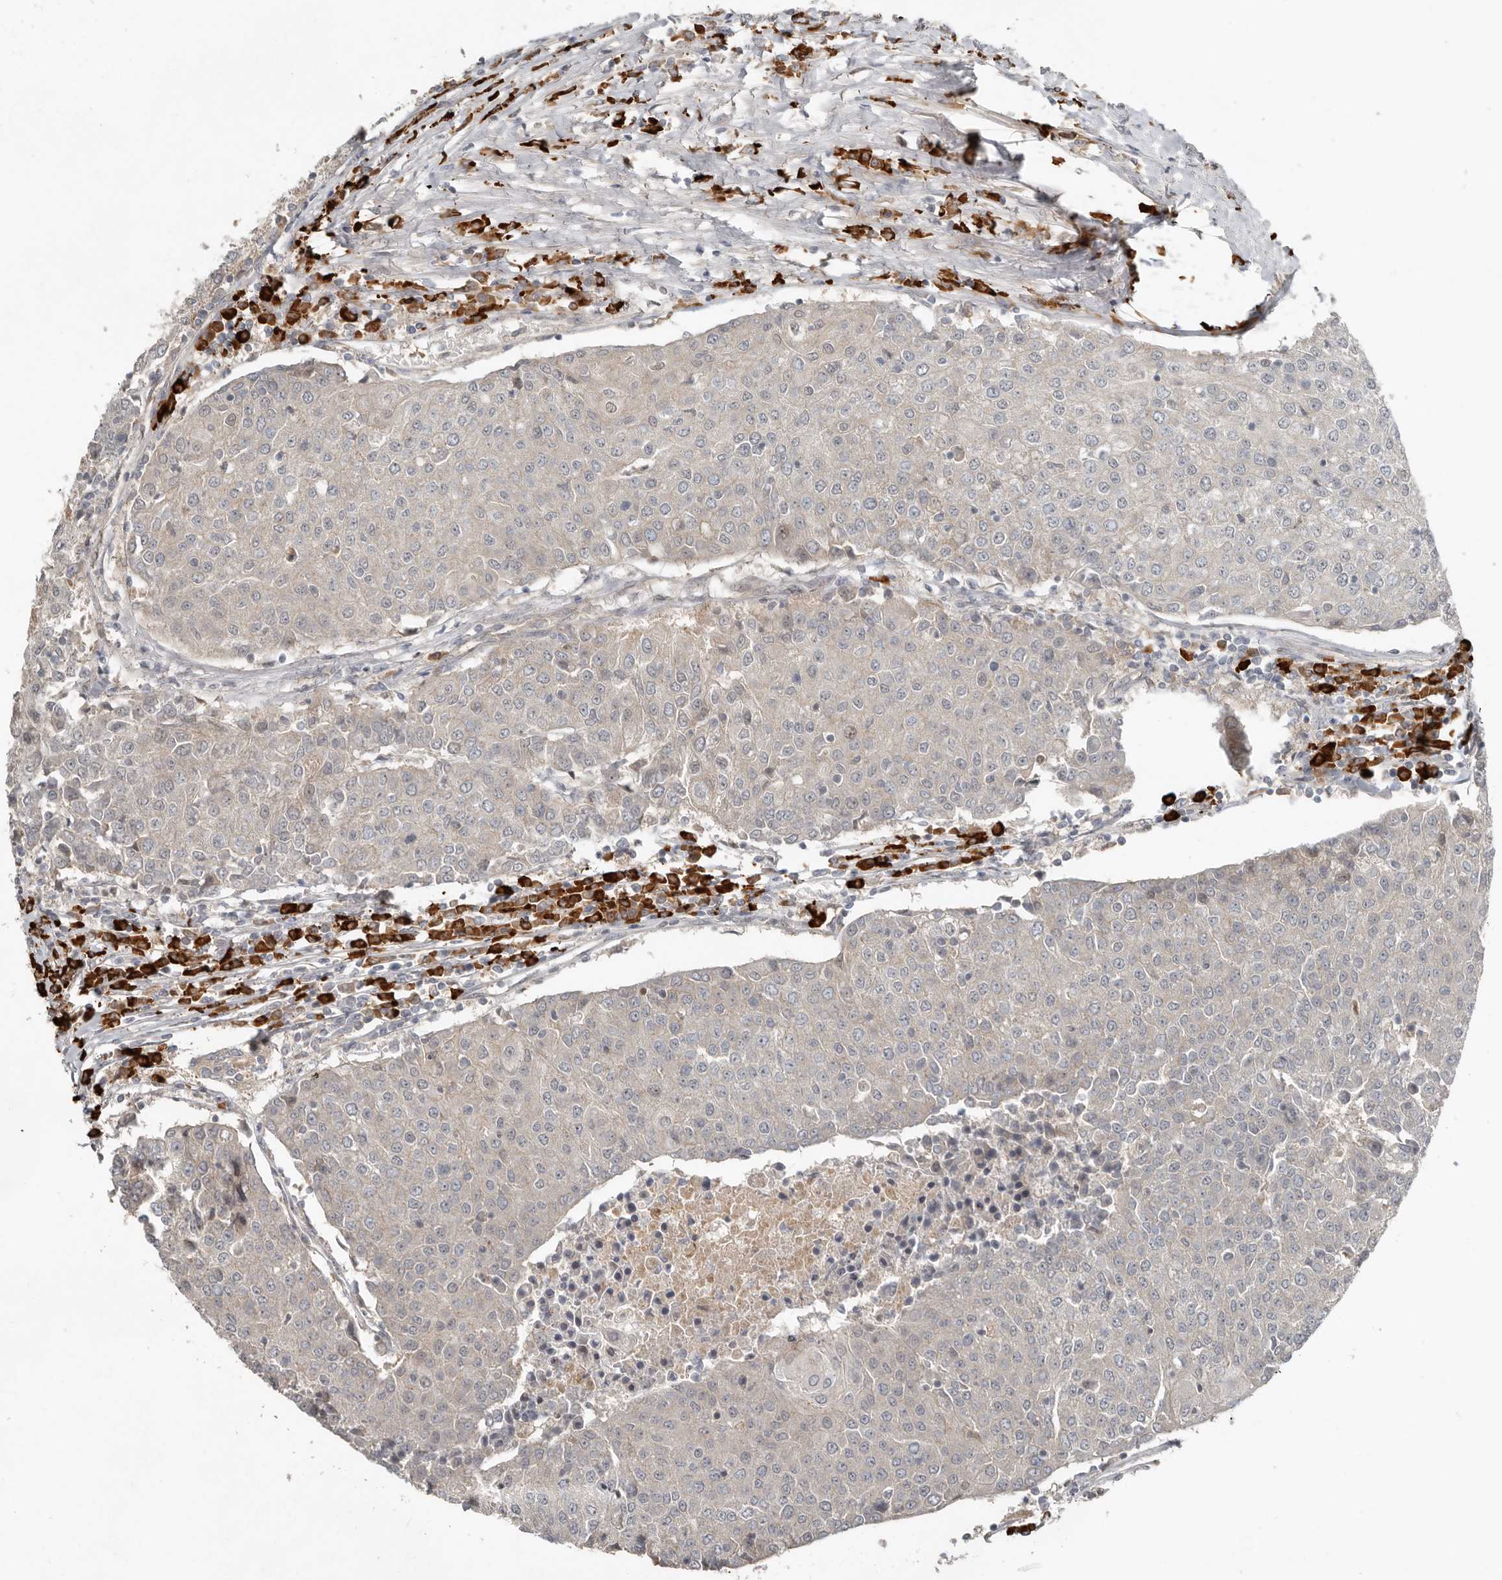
{"staining": {"intensity": "negative", "quantity": "none", "location": "none"}, "tissue": "urothelial cancer", "cell_type": "Tumor cells", "image_type": "cancer", "snomed": [{"axis": "morphology", "description": "Urothelial carcinoma, High grade"}, {"axis": "topography", "description": "Urinary bladder"}], "caption": "Tumor cells show no significant expression in urothelial carcinoma (high-grade).", "gene": "TEAD3", "patient": {"sex": "female", "age": 85}}